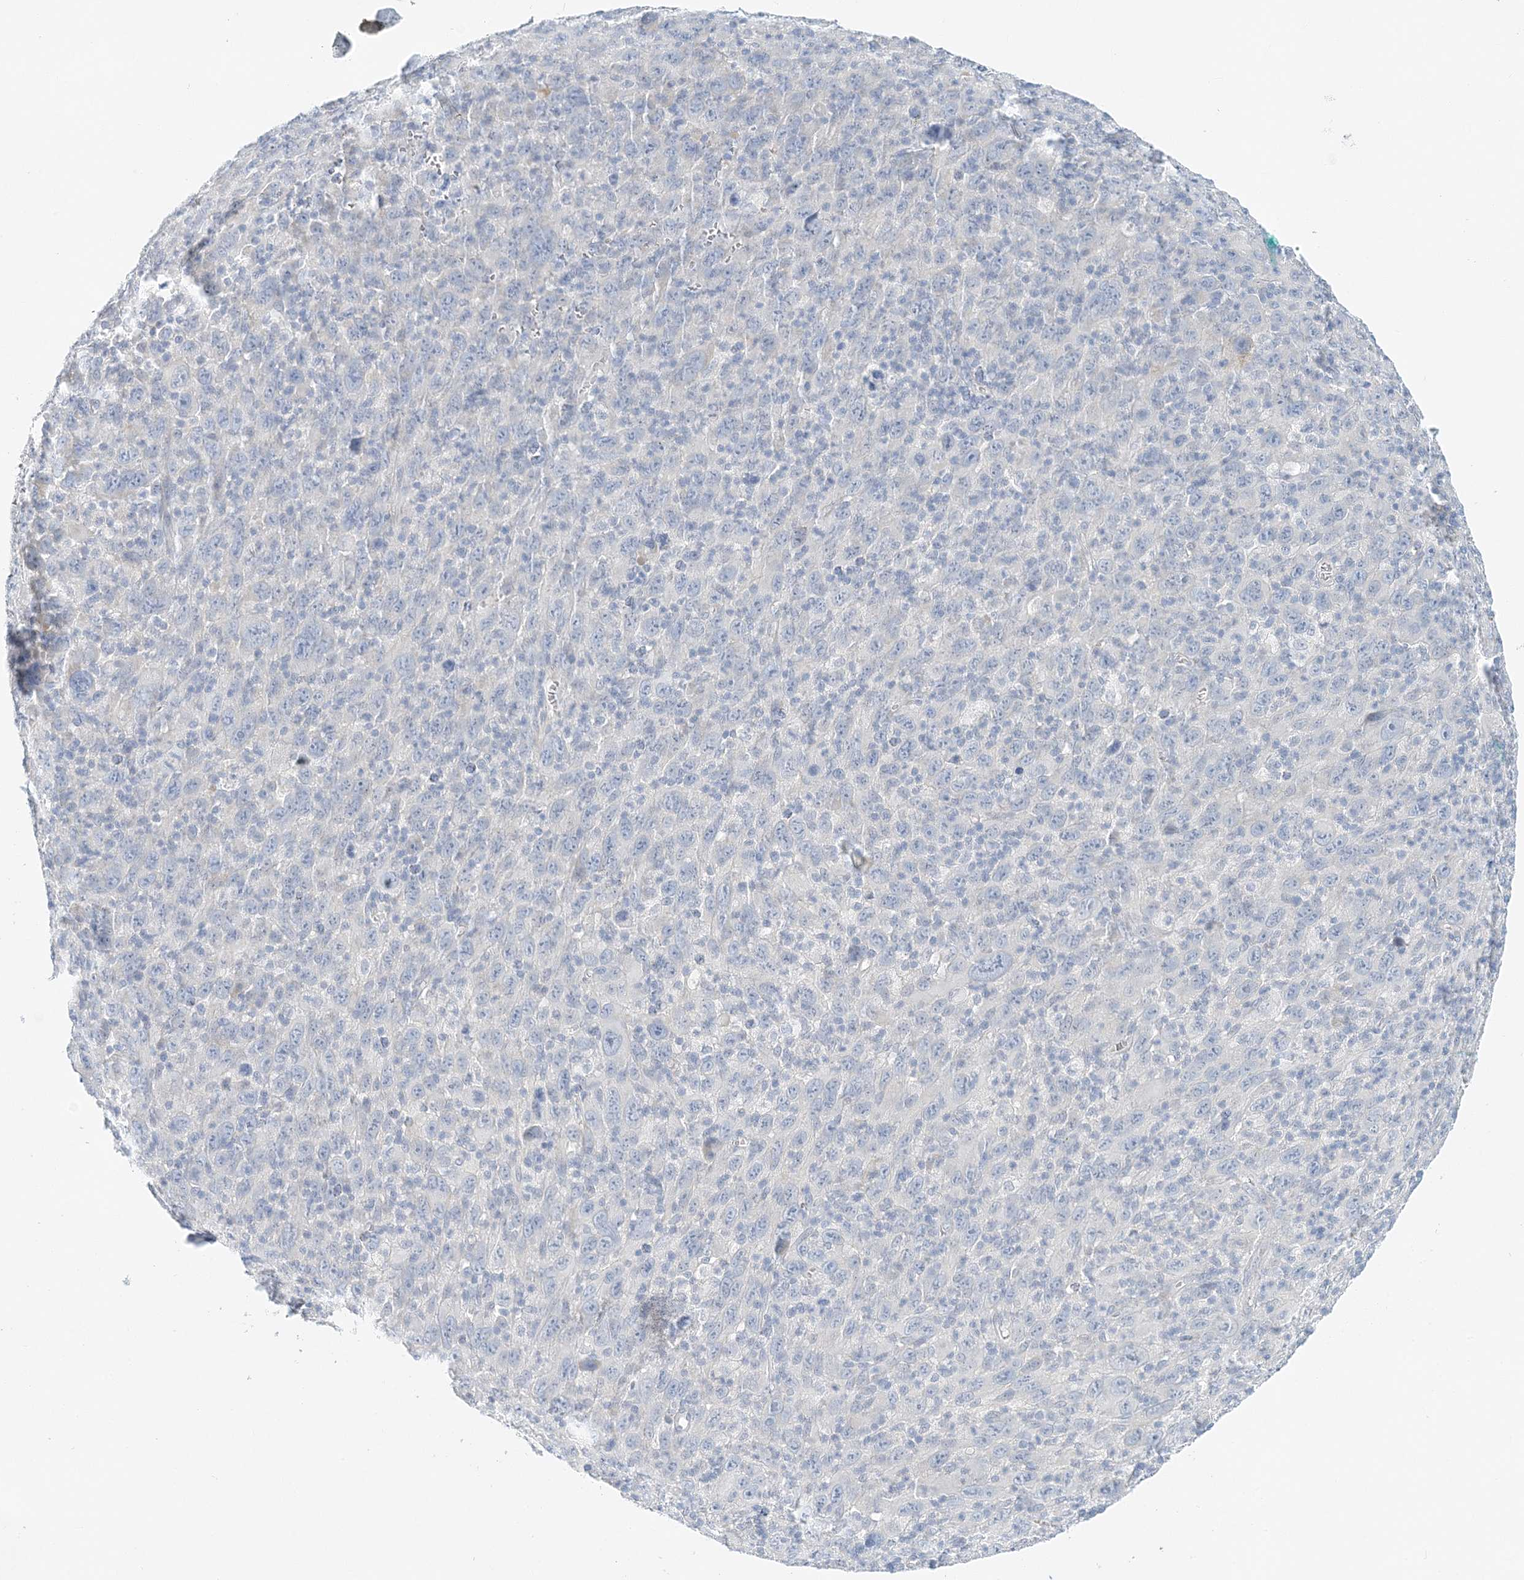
{"staining": {"intensity": "negative", "quantity": "none", "location": "none"}, "tissue": "melanoma", "cell_type": "Tumor cells", "image_type": "cancer", "snomed": [{"axis": "morphology", "description": "Malignant melanoma, Metastatic site"}, {"axis": "topography", "description": "Skin"}], "caption": "High magnification brightfield microscopy of melanoma stained with DAB (brown) and counterstained with hematoxylin (blue): tumor cells show no significant staining.", "gene": "VILL", "patient": {"sex": "female", "age": 56}}